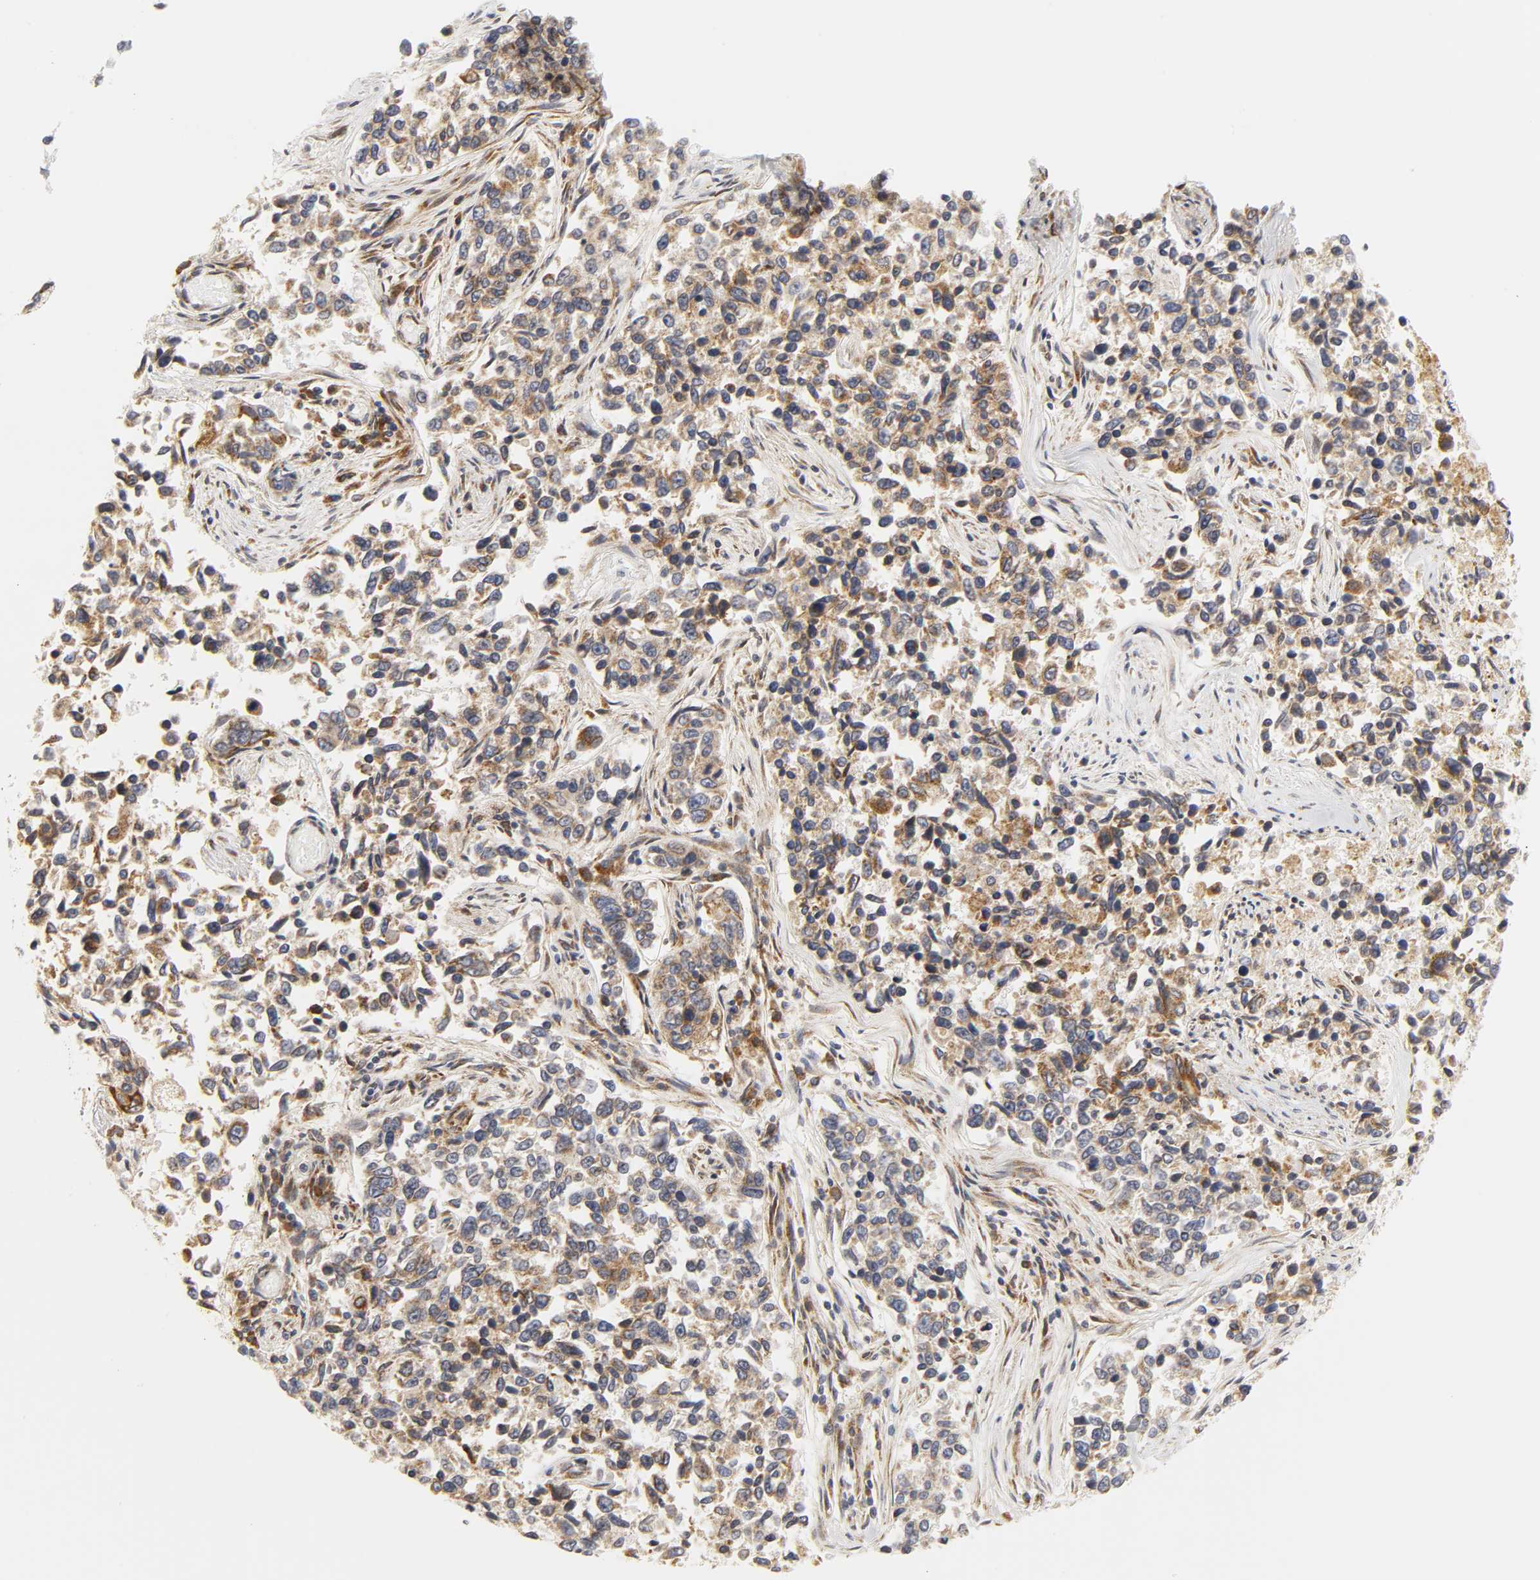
{"staining": {"intensity": "moderate", "quantity": ">75%", "location": "cytoplasmic/membranous"}, "tissue": "lung cancer", "cell_type": "Tumor cells", "image_type": "cancer", "snomed": [{"axis": "morphology", "description": "Adenocarcinoma, NOS"}, {"axis": "topography", "description": "Lung"}], "caption": "The immunohistochemical stain shows moderate cytoplasmic/membranous positivity in tumor cells of lung cancer (adenocarcinoma) tissue. The staining was performed using DAB to visualize the protein expression in brown, while the nuclei were stained in blue with hematoxylin (Magnification: 20x).", "gene": "BAX", "patient": {"sex": "male", "age": 84}}